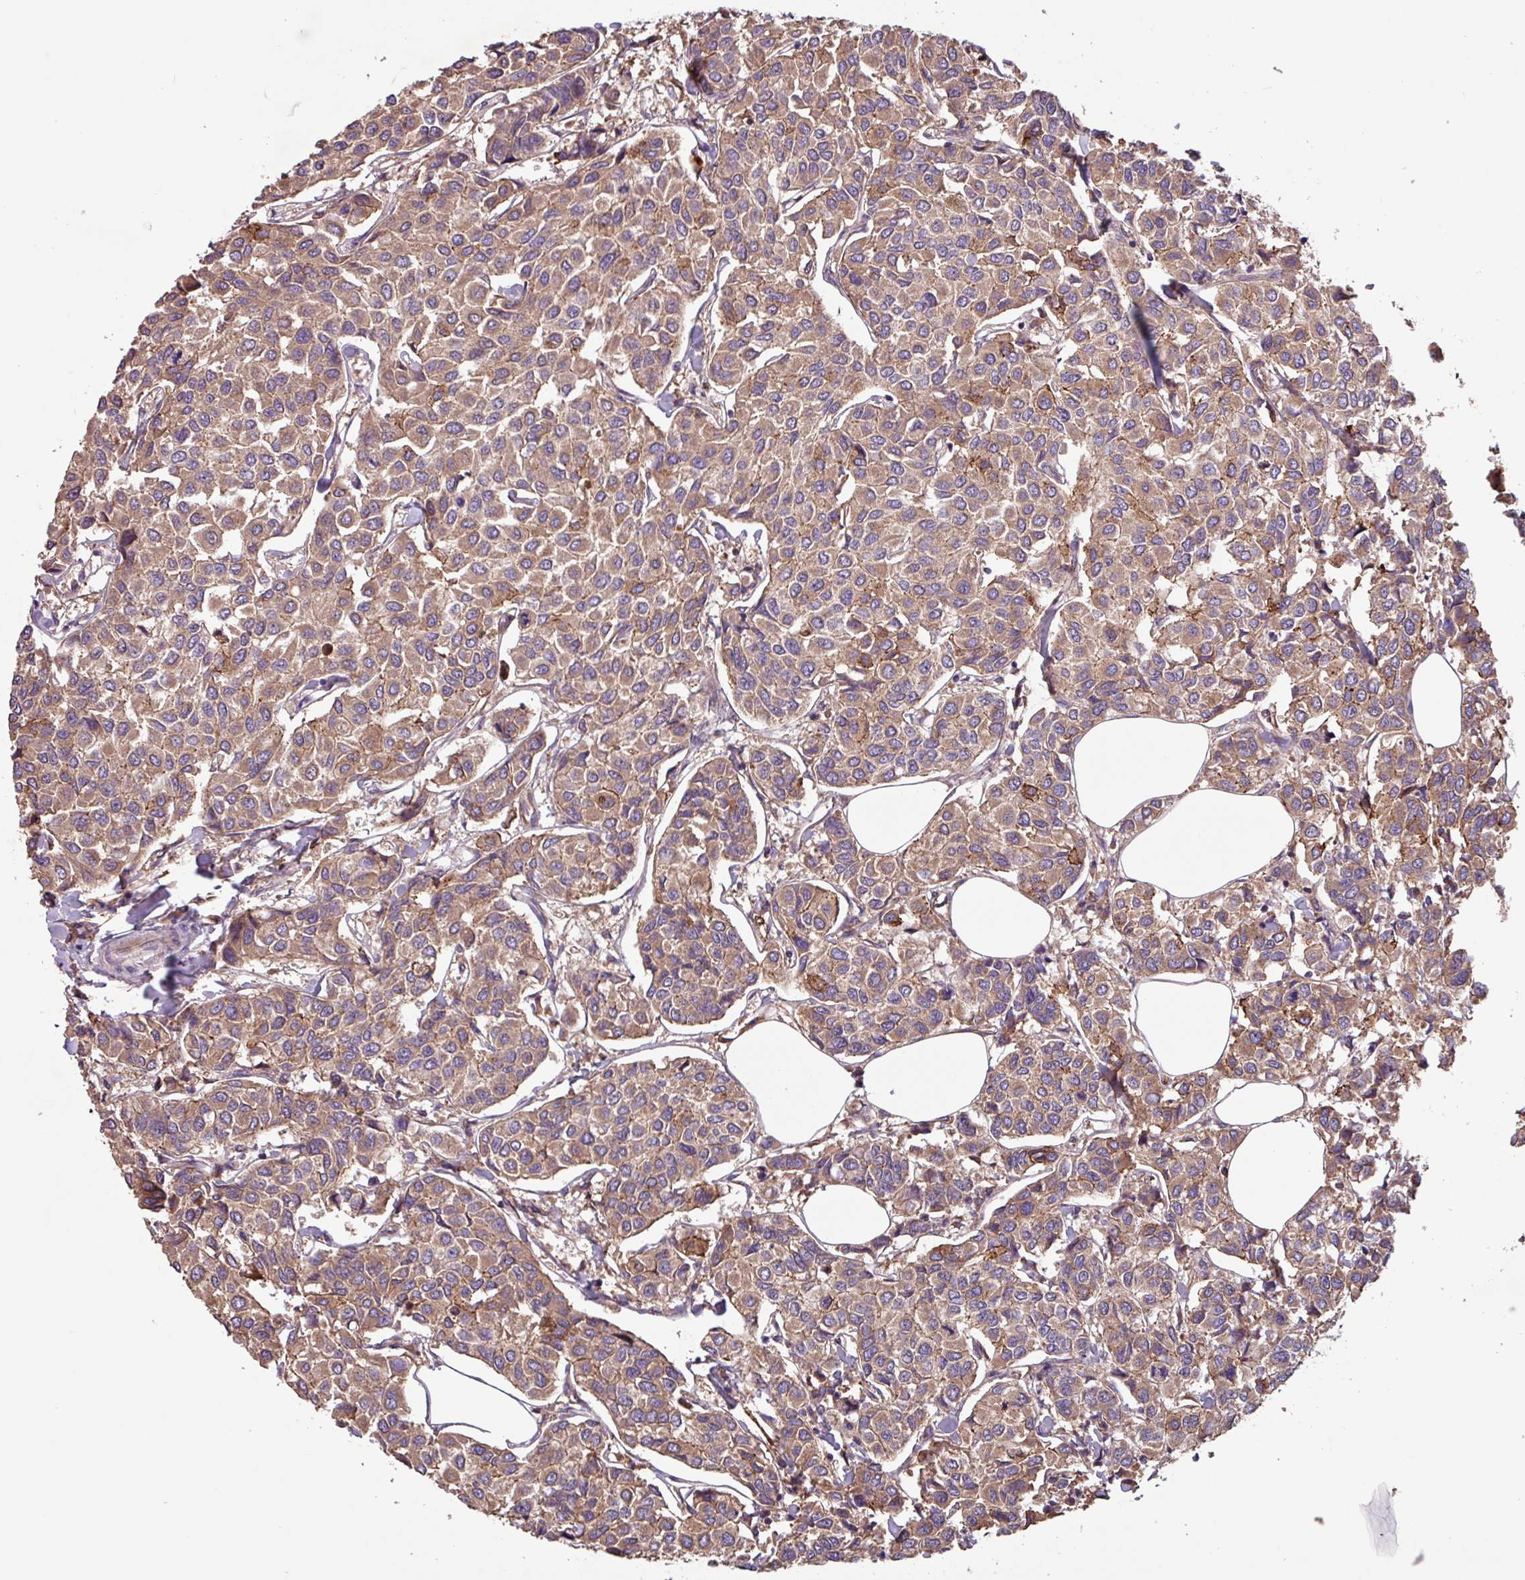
{"staining": {"intensity": "moderate", "quantity": ">75%", "location": "cytoplasmic/membranous"}, "tissue": "breast cancer", "cell_type": "Tumor cells", "image_type": "cancer", "snomed": [{"axis": "morphology", "description": "Duct carcinoma"}, {"axis": "topography", "description": "Breast"}], "caption": "High-magnification brightfield microscopy of breast cancer (invasive ductal carcinoma) stained with DAB (brown) and counterstained with hematoxylin (blue). tumor cells exhibit moderate cytoplasmic/membranous positivity is identified in about>75% of cells. Nuclei are stained in blue.", "gene": "PTPRQ", "patient": {"sex": "female", "age": 55}}